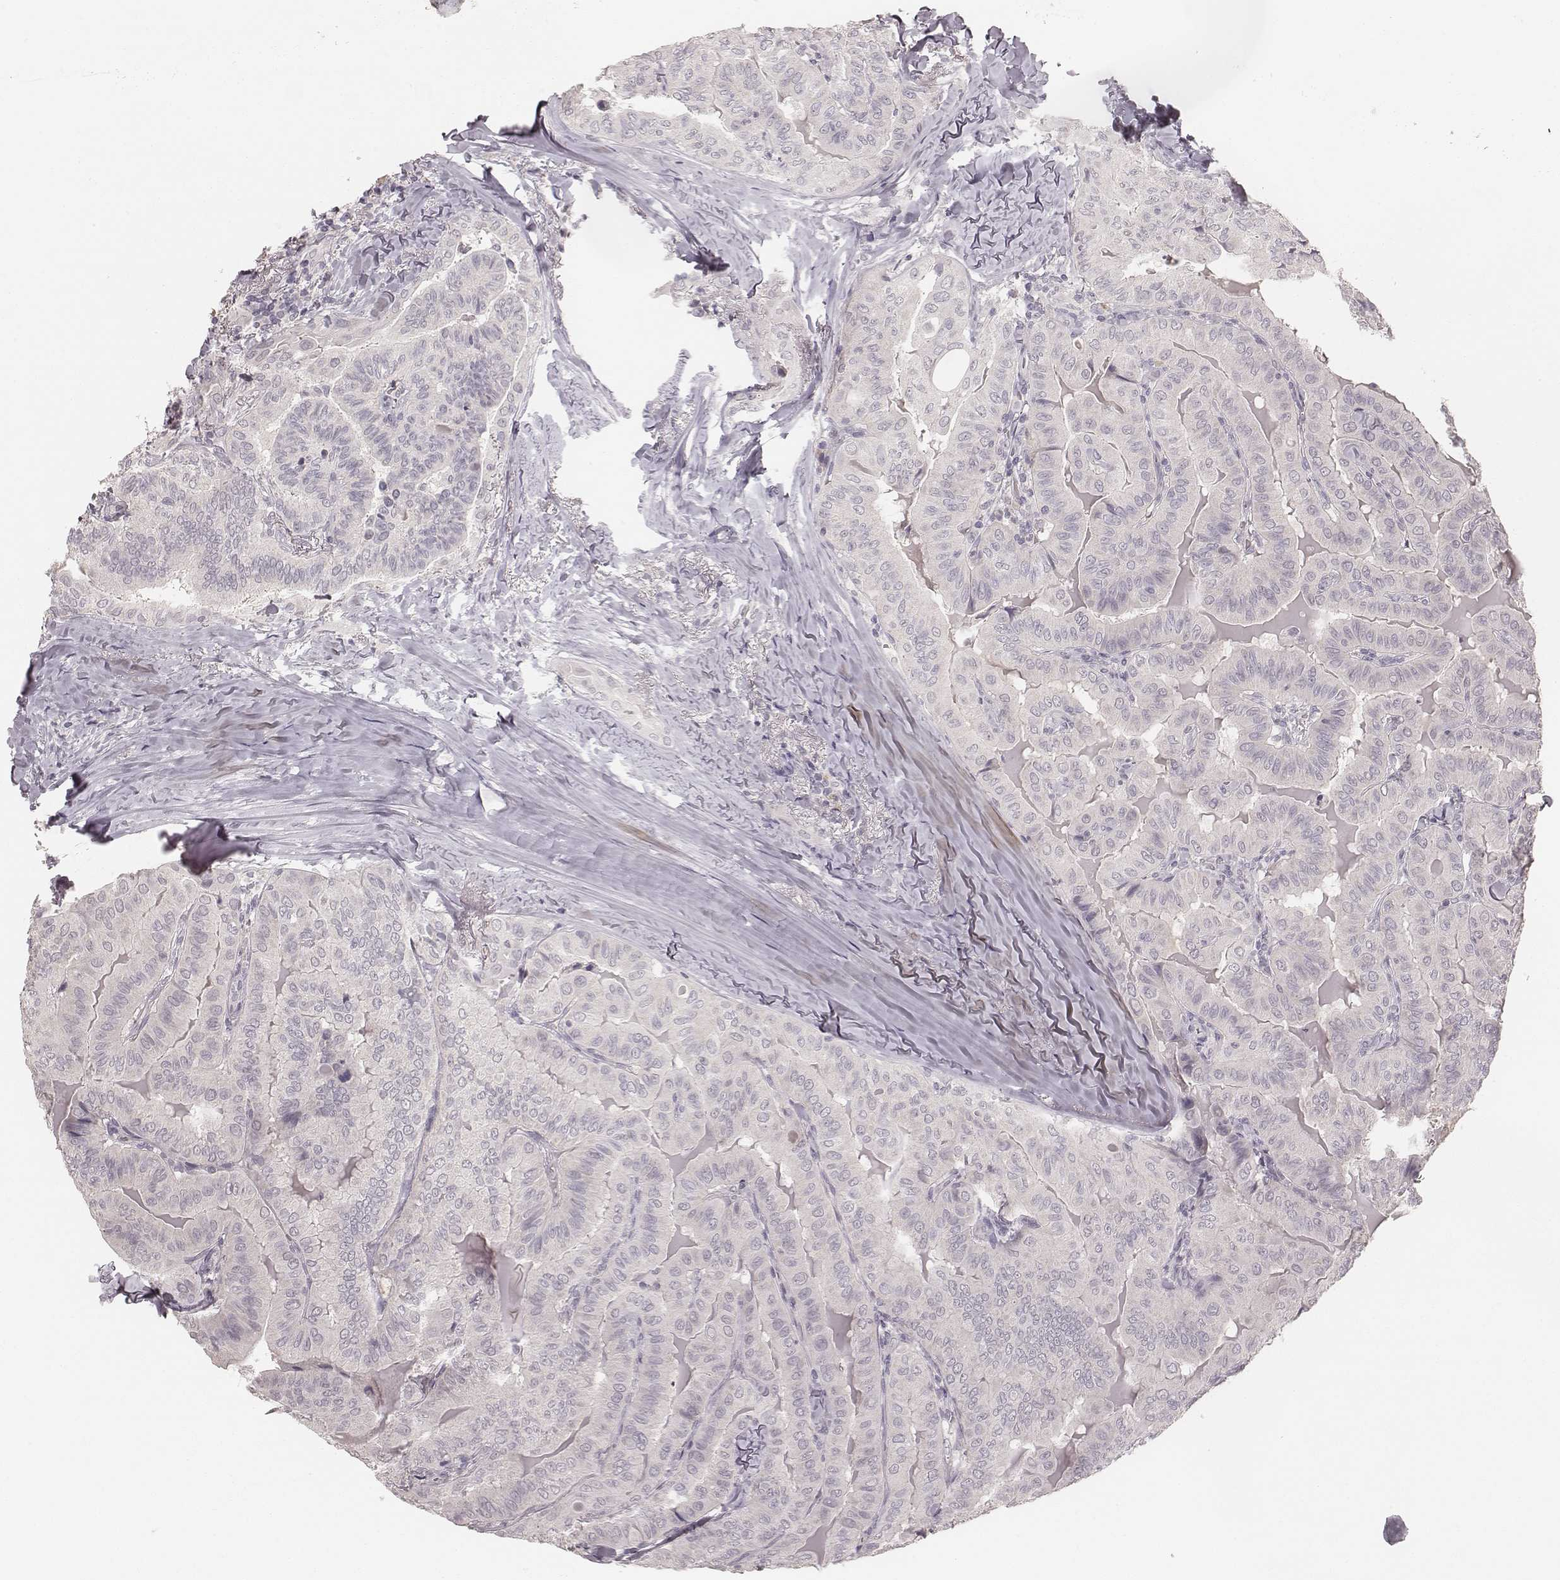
{"staining": {"intensity": "negative", "quantity": "none", "location": "none"}, "tissue": "thyroid cancer", "cell_type": "Tumor cells", "image_type": "cancer", "snomed": [{"axis": "morphology", "description": "Papillary adenocarcinoma, NOS"}, {"axis": "topography", "description": "Thyroid gland"}], "caption": "Tumor cells show no significant protein positivity in thyroid papillary adenocarcinoma.", "gene": "LY6K", "patient": {"sex": "female", "age": 68}}